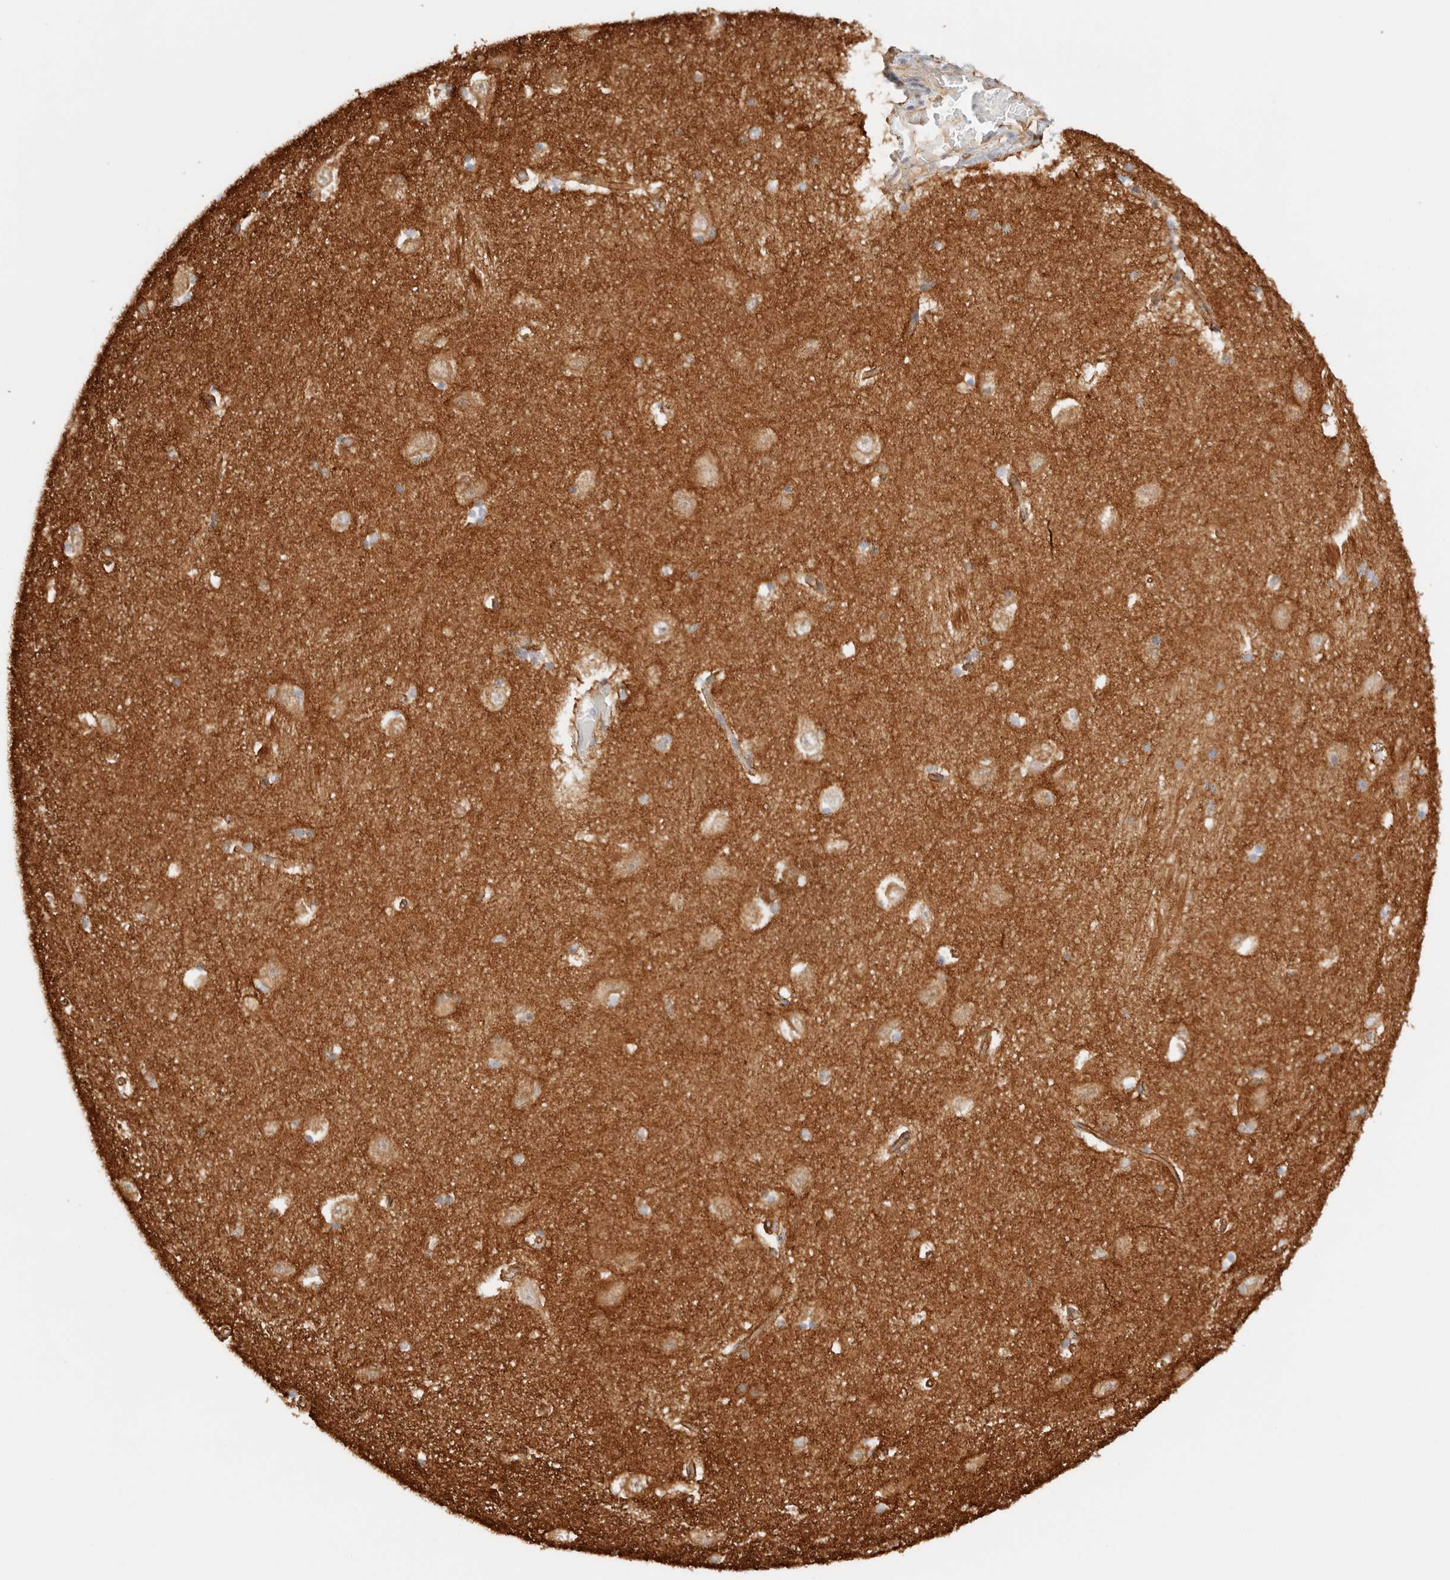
{"staining": {"intensity": "moderate", "quantity": ">75%", "location": "cytoplasmic/membranous"}, "tissue": "hippocampus", "cell_type": "Glial cells", "image_type": "normal", "snomed": [{"axis": "morphology", "description": "Normal tissue, NOS"}, {"axis": "topography", "description": "Hippocampus"}], "caption": "Immunohistochemistry photomicrograph of normal hippocampus: human hippocampus stained using immunohistochemistry exhibits medium levels of moderate protein expression localized specifically in the cytoplasmic/membranous of glial cells, appearing as a cytoplasmic/membranous brown color.", "gene": "CYB5R4", "patient": {"sex": "male", "age": 45}}